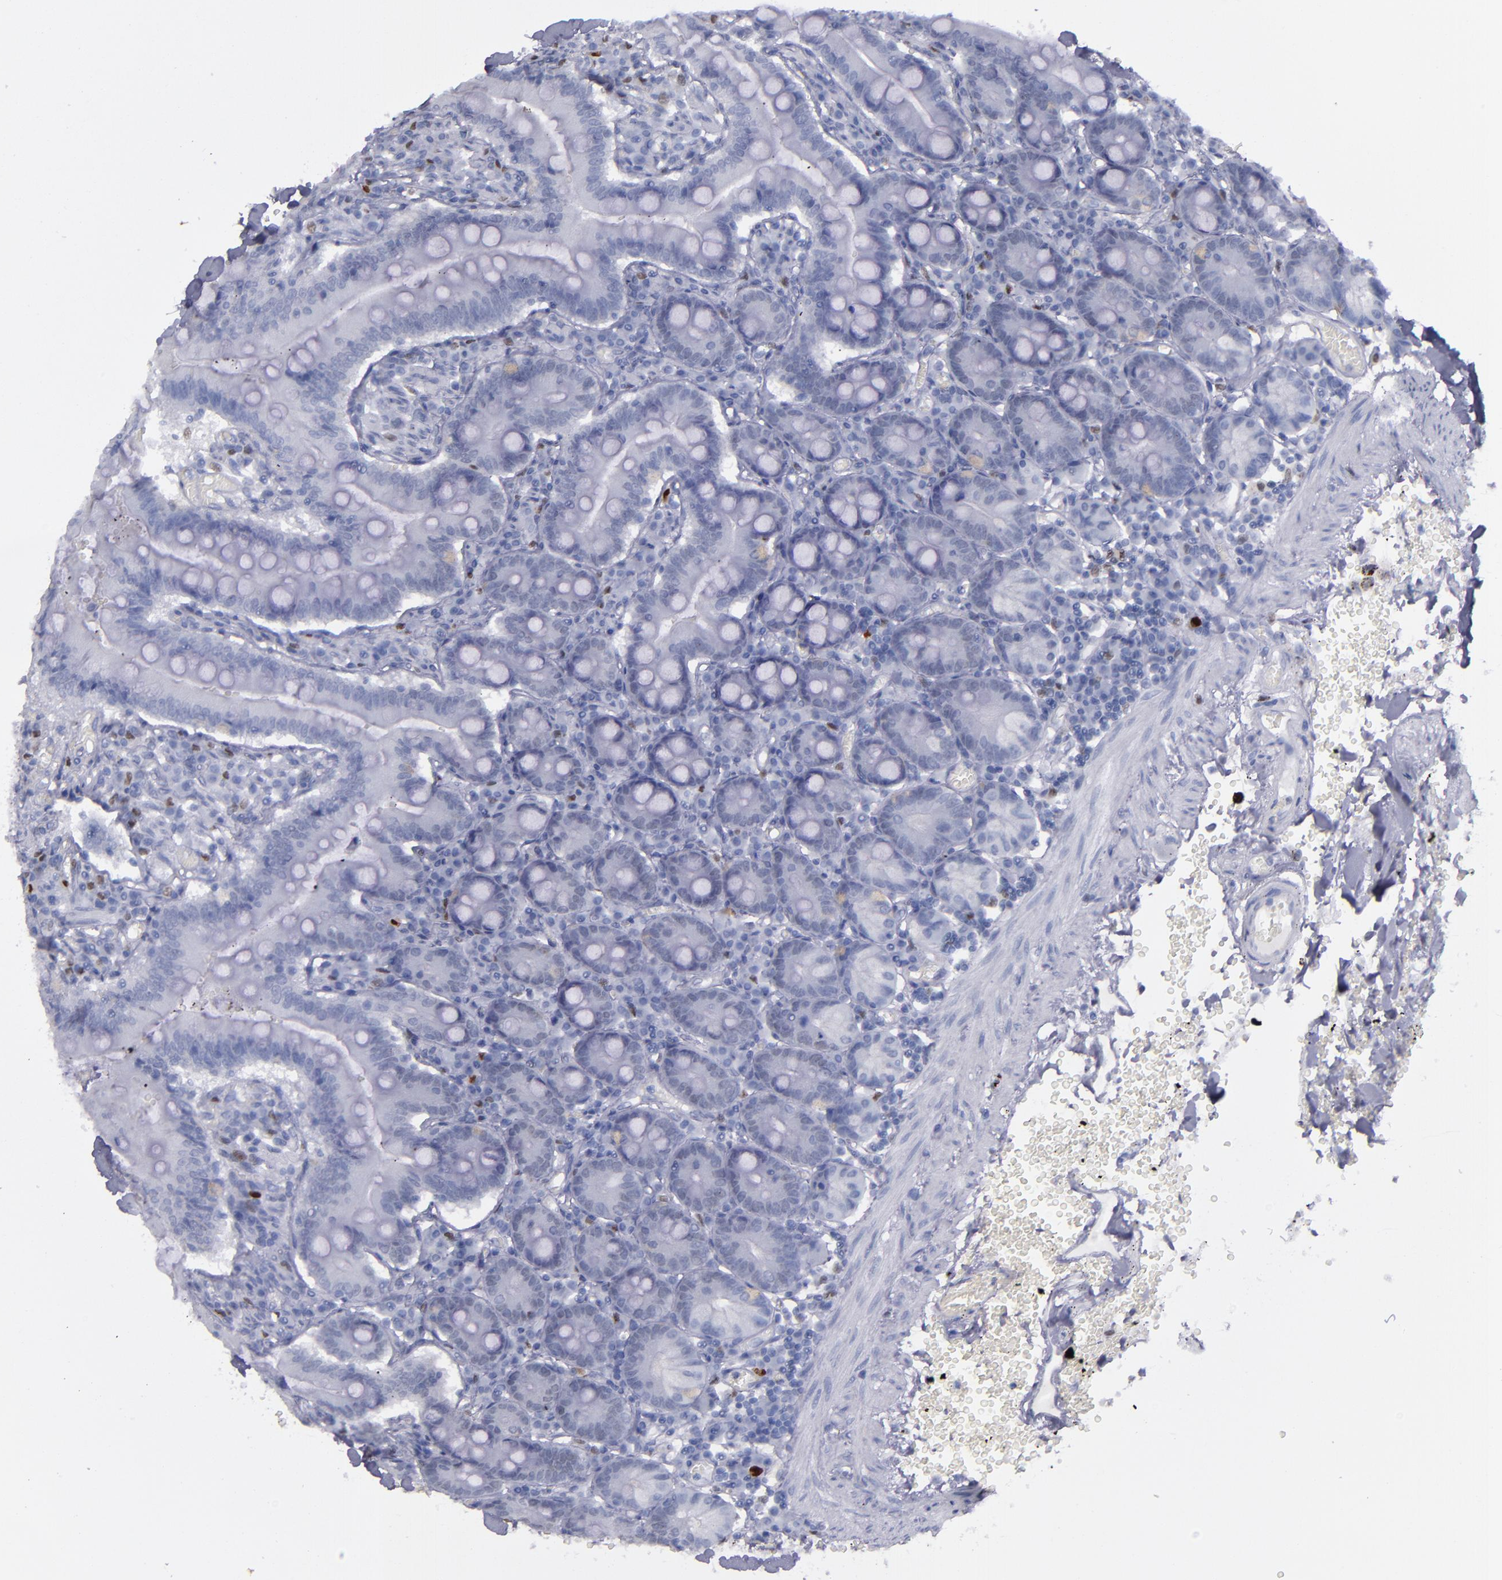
{"staining": {"intensity": "negative", "quantity": "none", "location": "none"}, "tissue": "small intestine", "cell_type": "Glandular cells", "image_type": "normal", "snomed": [{"axis": "morphology", "description": "Normal tissue, NOS"}, {"axis": "topography", "description": "Small intestine"}], "caption": "High power microscopy histopathology image of an immunohistochemistry histopathology image of unremarkable small intestine, revealing no significant staining in glandular cells.", "gene": "IRF8", "patient": {"sex": "male", "age": 71}}